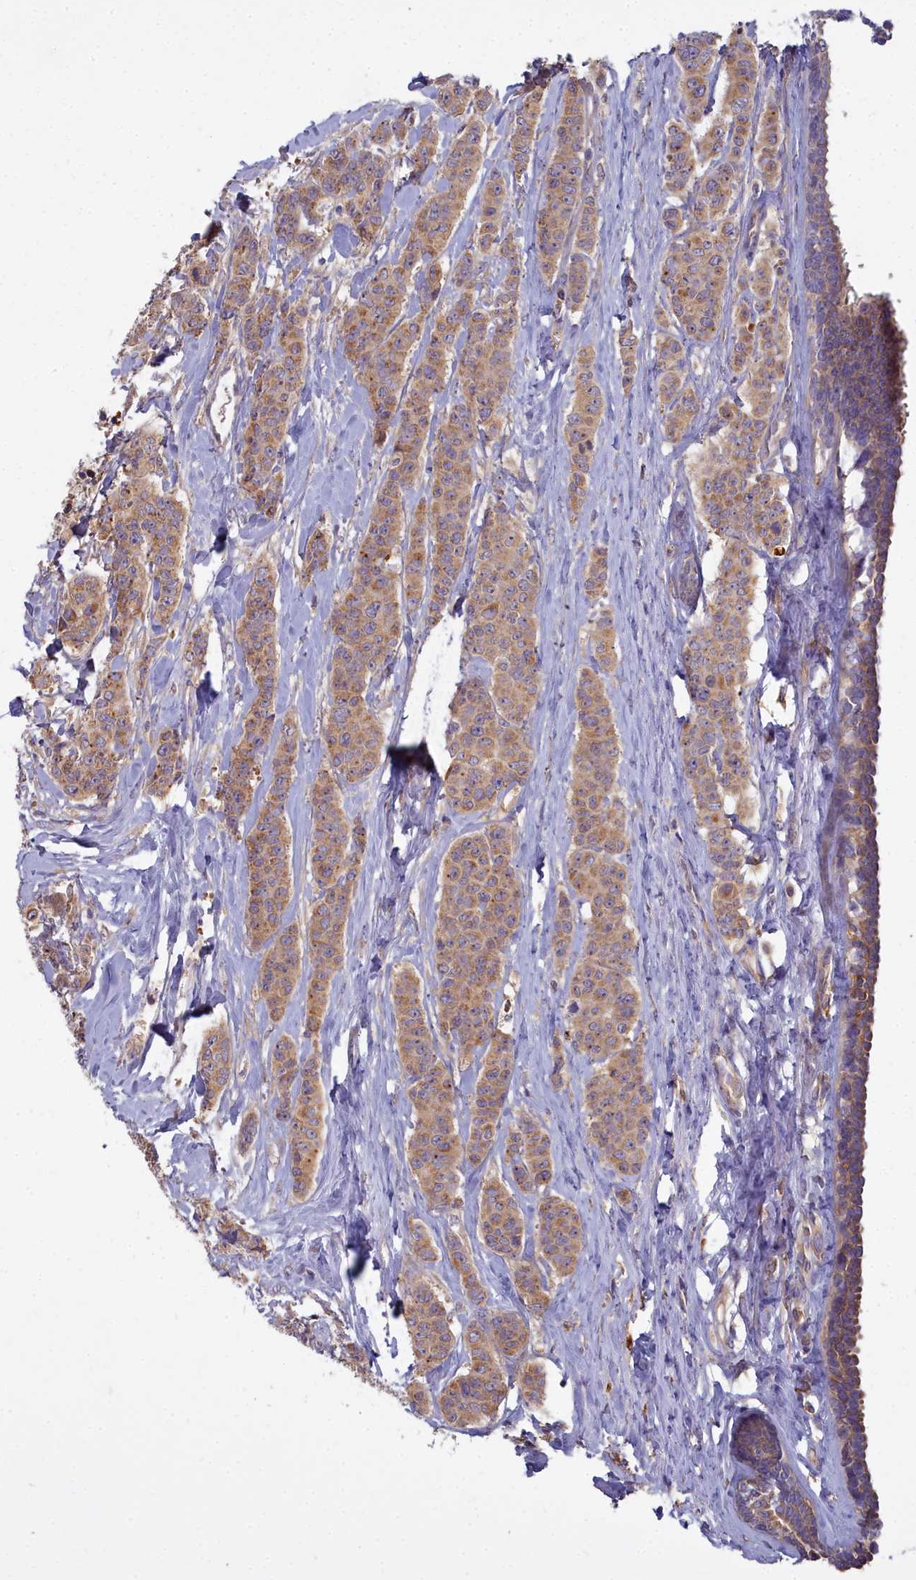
{"staining": {"intensity": "moderate", "quantity": ">75%", "location": "cytoplasmic/membranous"}, "tissue": "breast cancer", "cell_type": "Tumor cells", "image_type": "cancer", "snomed": [{"axis": "morphology", "description": "Duct carcinoma"}, {"axis": "topography", "description": "Breast"}], "caption": "Breast cancer tissue demonstrates moderate cytoplasmic/membranous staining in about >75% of tumor cells, visualized by immunohistochemistry.", "gene": "CCDC167", "patient": {"sex": "female", "age": 40}}